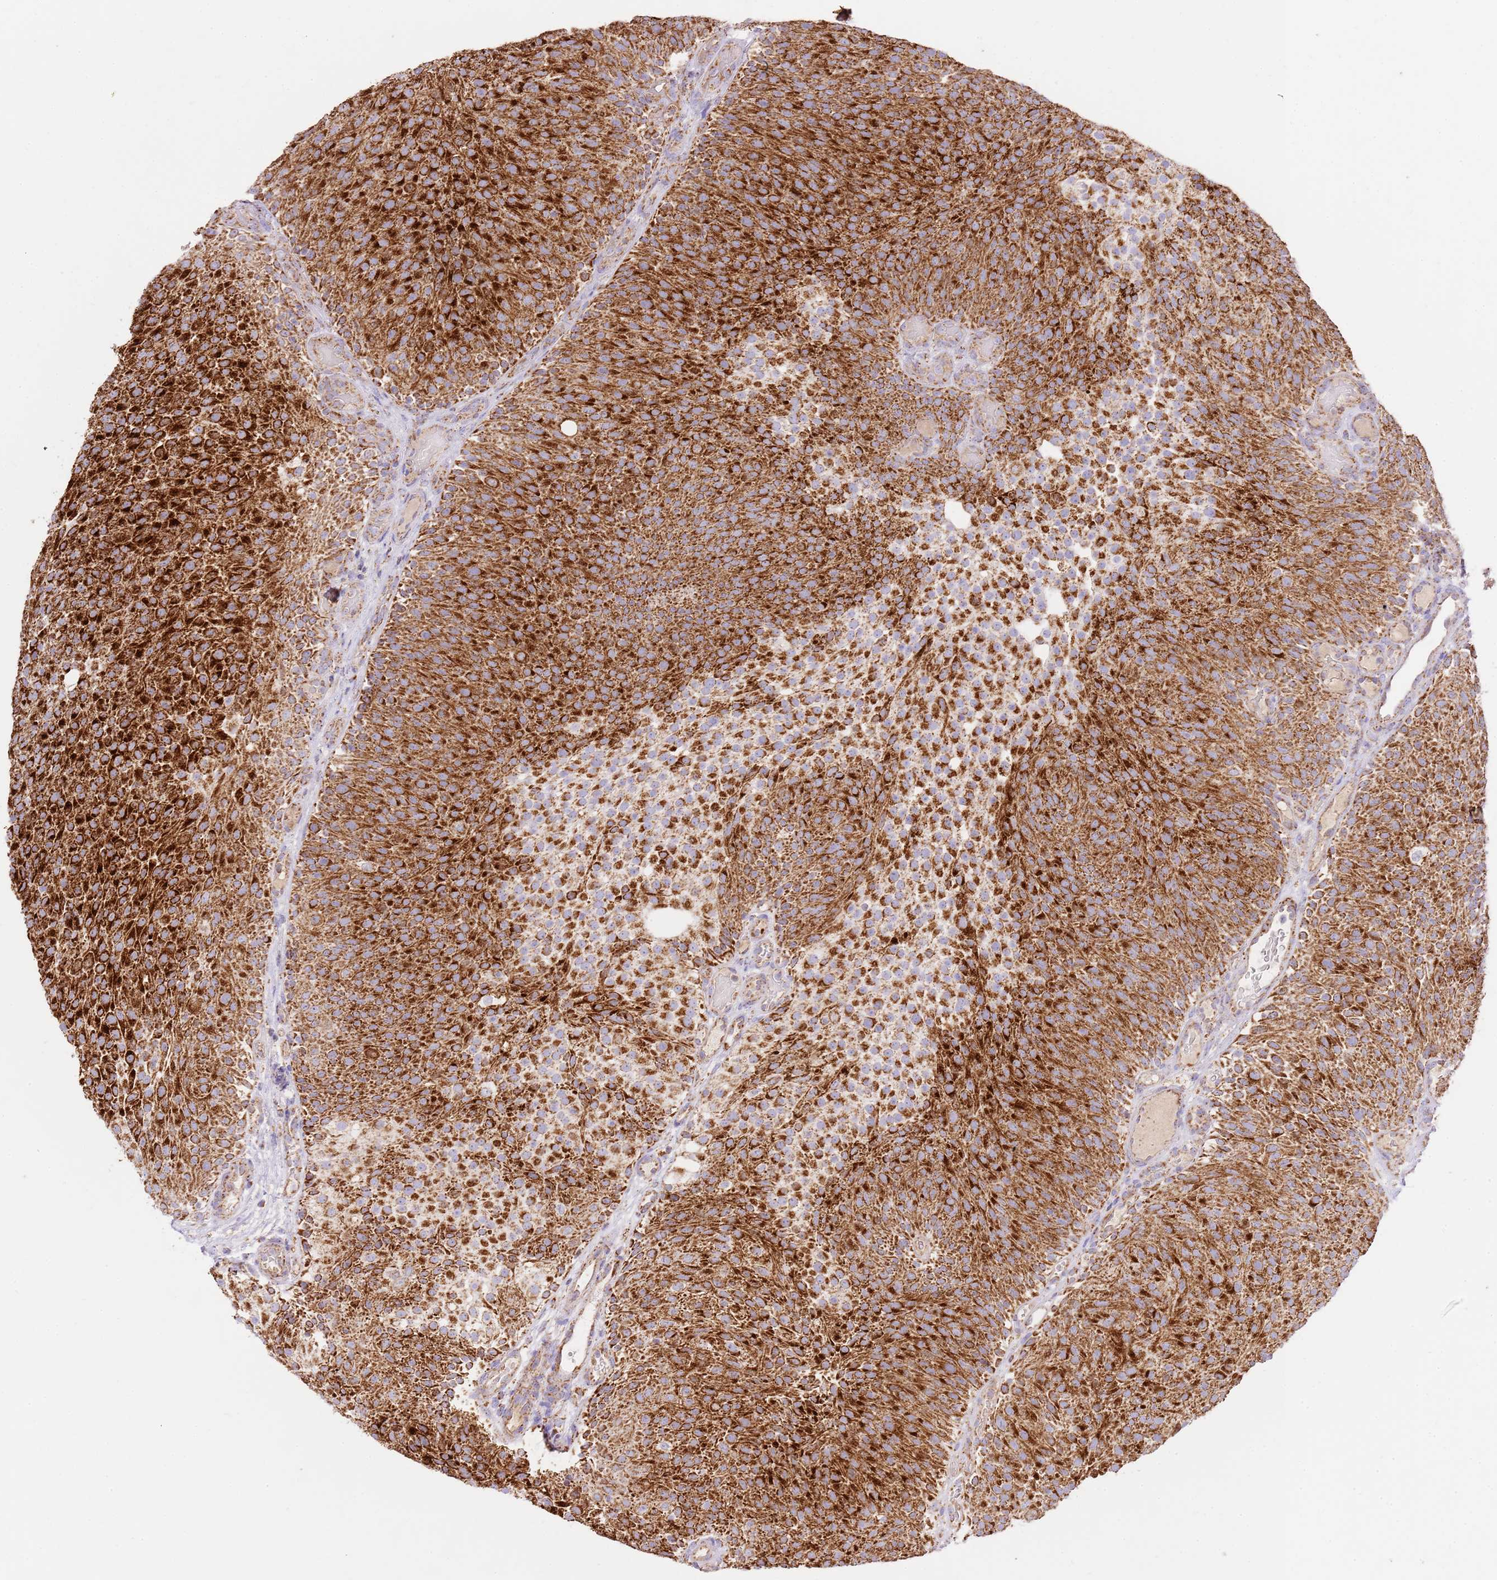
{"staining": {"intensity": "strong", "quantity": ">75%", "location": "cytoplasmic/membranous"}, "tissue": "urothelial cancer", "cell_type": "Tumor cells", "image_type": "cancer", "snomed": [{"axis": "morphology", "description": "Urothelial carcinoma, Low grade"}, {"axis": "topography", "description": "Urinary bladder"}], "caption": "Immunohistochemistry (IHC) histopathology image of neoplastic tissue: human urothelial cancer stained using immunohistochemistry (IHC) displays high levels of strong protein expression localized specifically in the cytoplasmic/membranous of tumor cells, appearing as a cytoplasmic/membranous brown color.", "gene": "ZBTB39", "patient": {"sex": "male", "age": 78}}